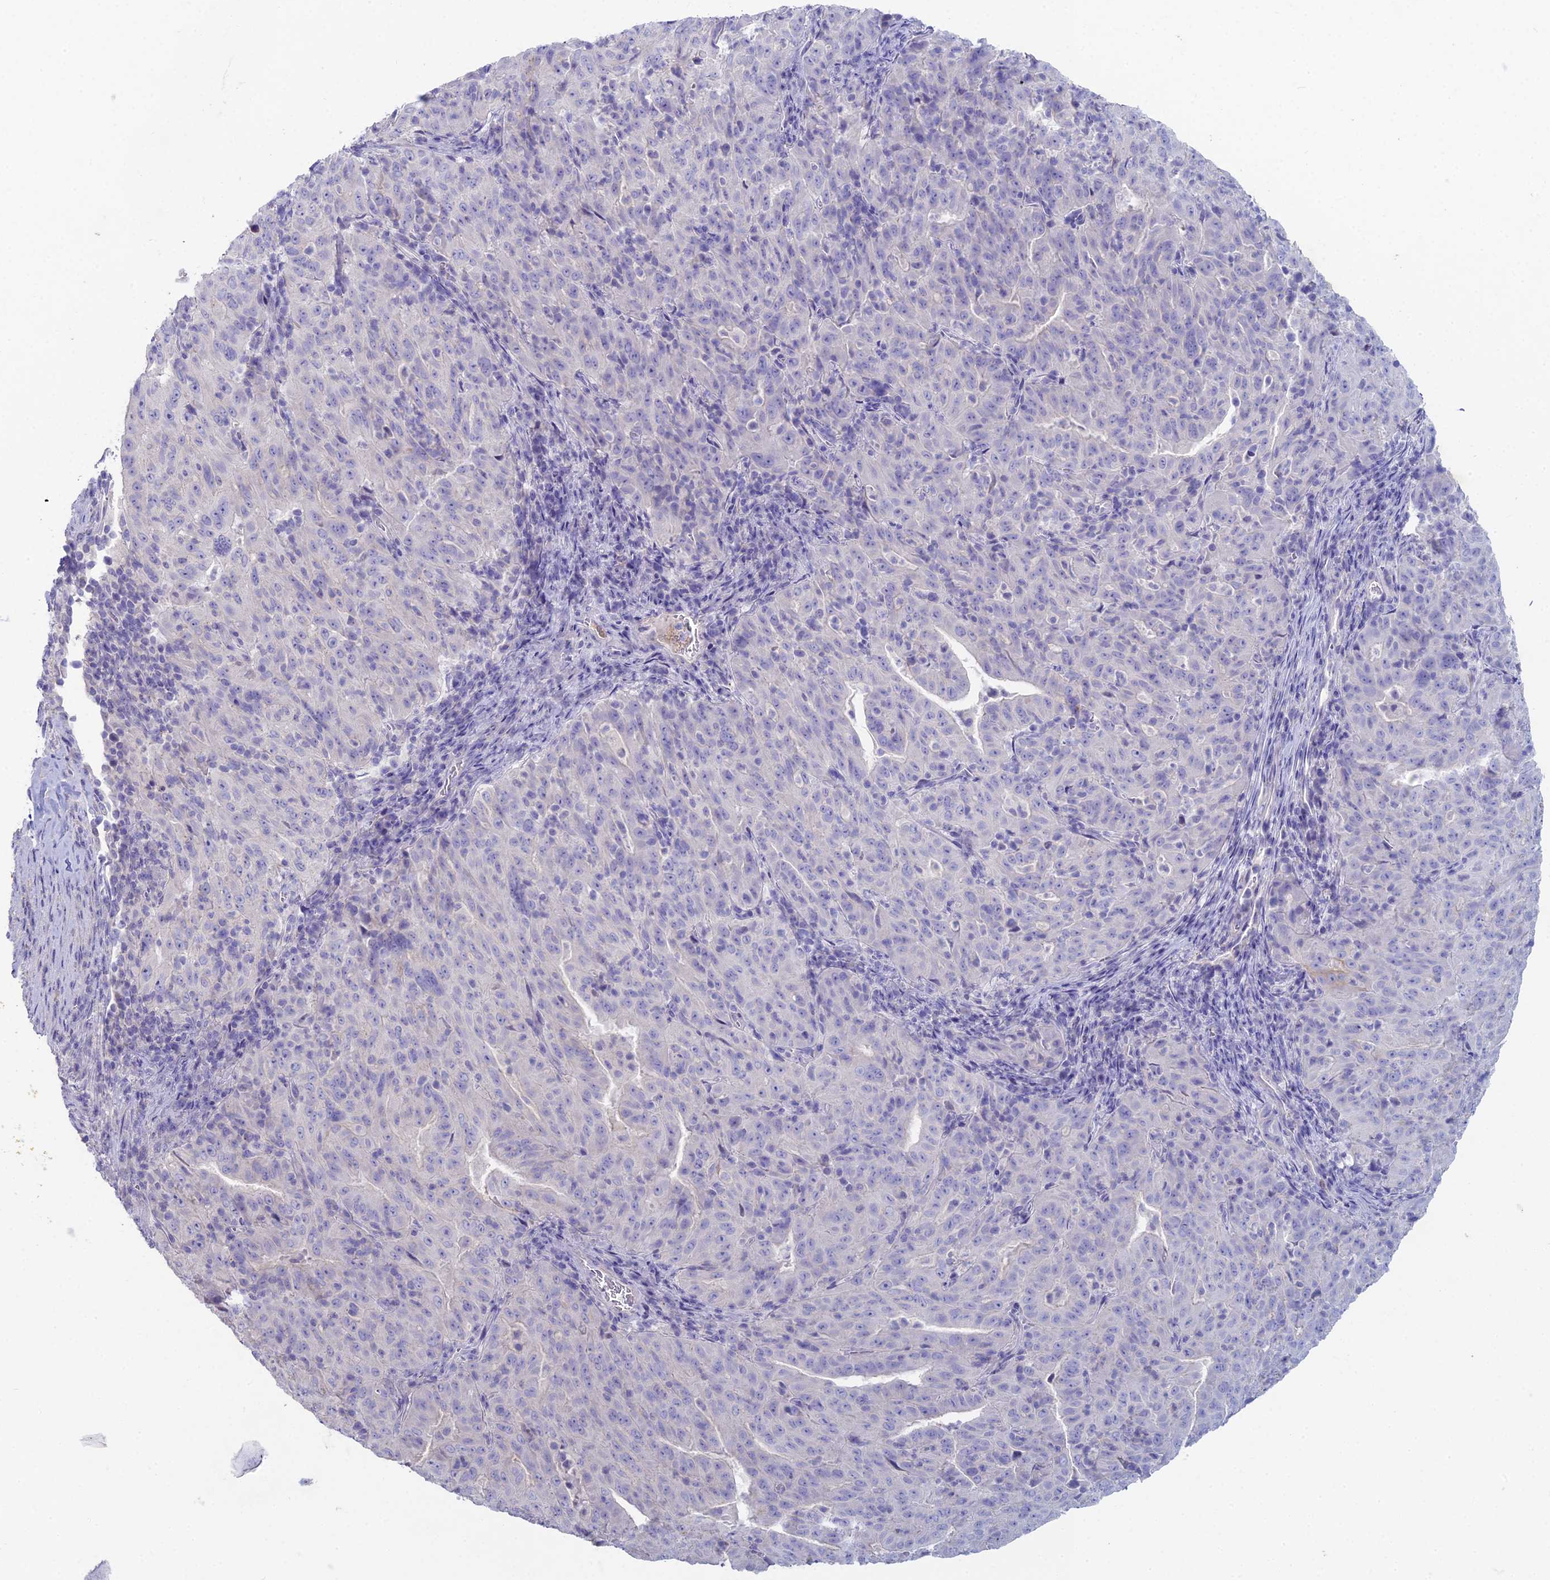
{"staining": {"intensity": "negative", "quantity": "none", "location": "none"}, "tissue": "pancreatic cancer", "cell_type": "Tumor cells", "image_type": "cancer", "snomed": [{"axis": "morphology", "description": "Adenocarcinoma, NOS"}, {"axis": "topography", "description": "Pancreas"}], "caption": "IHC histopathology image of neoplastic tissue: human pancreatic cancer (adenocarcinoma) stained with DAB exhibits no significant protein expression in tumor cells.", "gene": "NCAM1", "patient": {"sex": "male", "age": 63}}